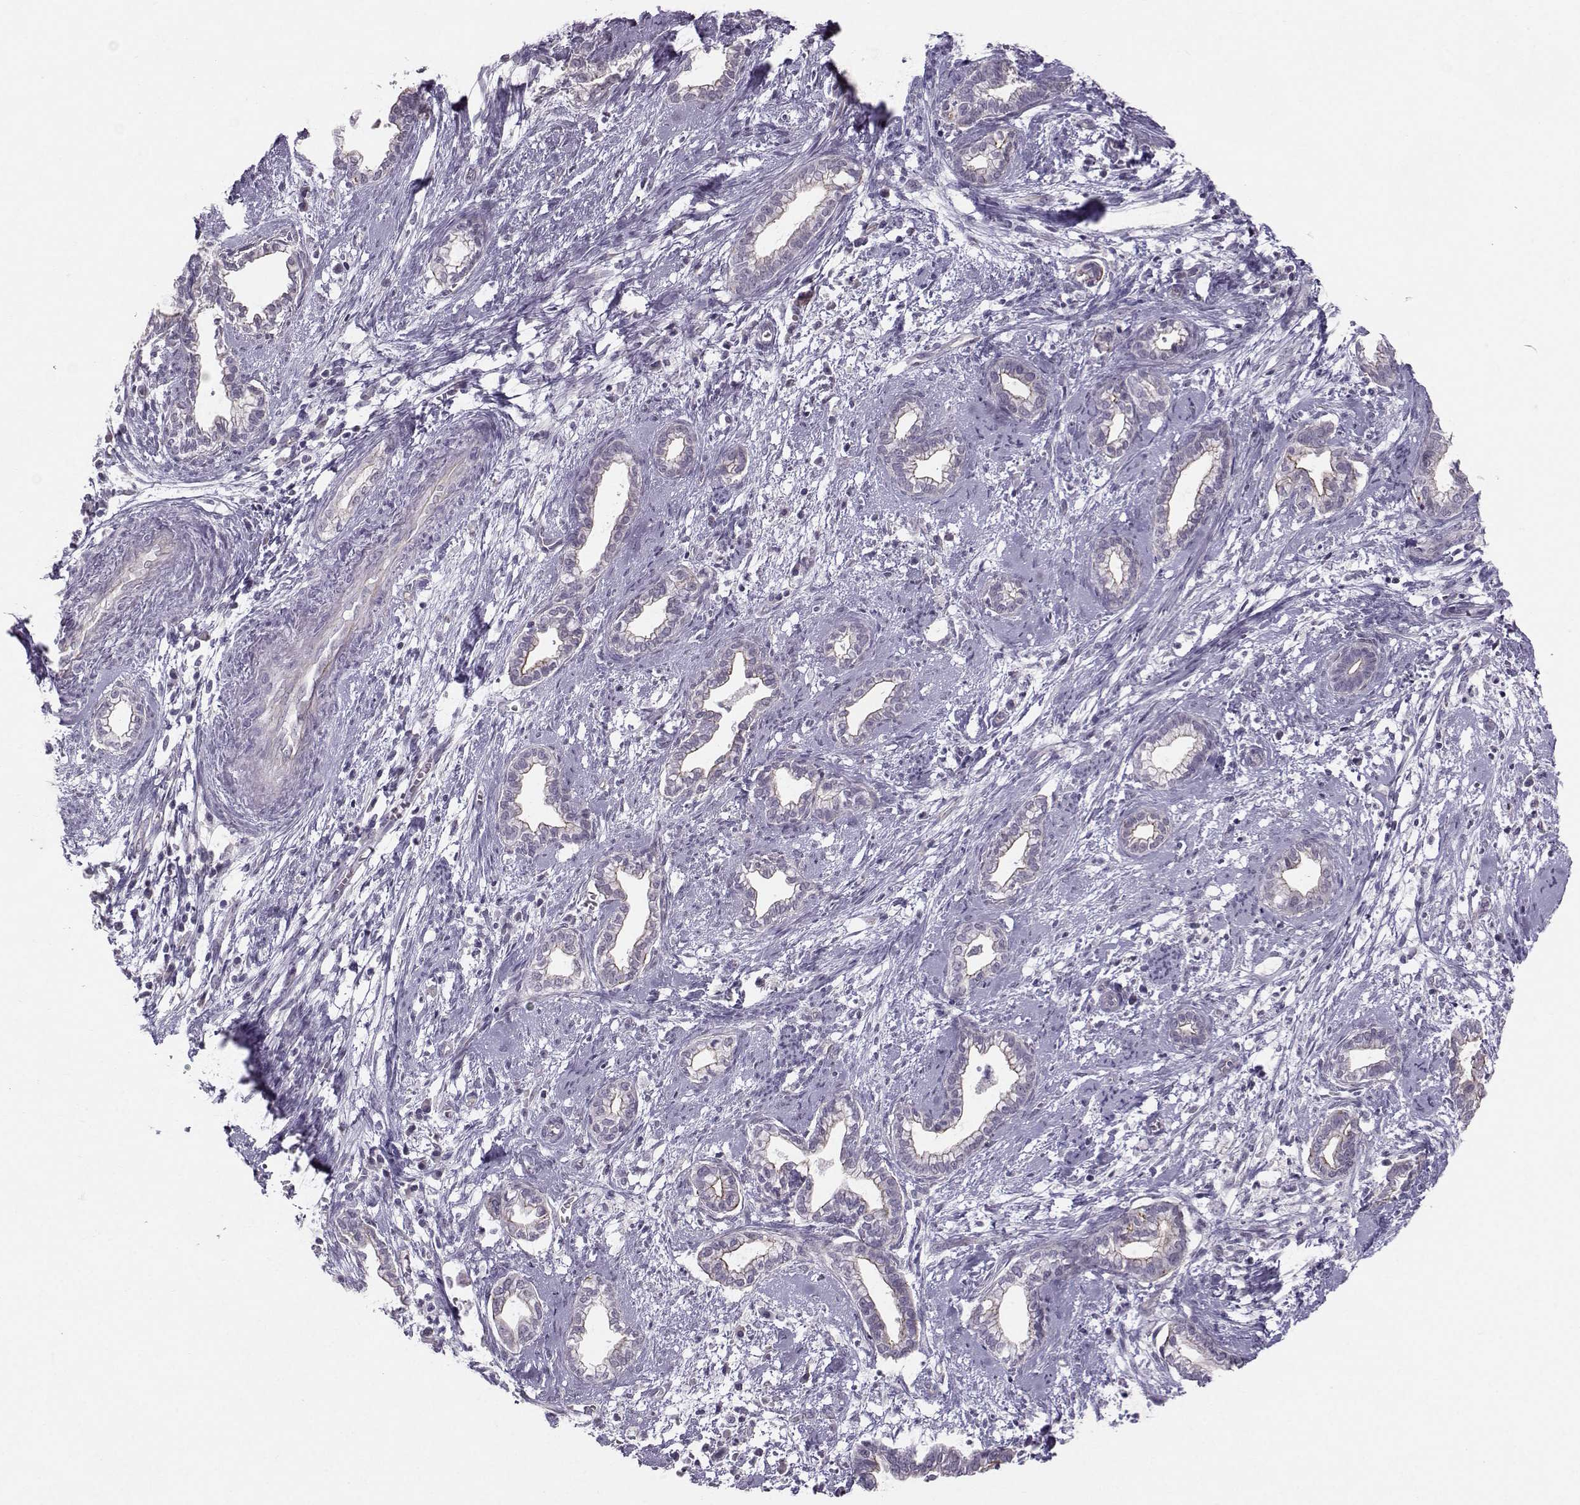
{"staining": {"intensity": "weak", "quantity": "<25%", "location": "cytoplasmic/membranous"}, "tissue": "cervical cancer", "cell_type": "Tumor cells", "image_type": "cancer", "snomed": [{"axis": "morphology", "description": "Adenocarcinoma, NOS"}, {"axis": "topography", "description": "Cervix"}], "caption": "This image is of cervical adenocarcinoma stained with IHC to label a protein in brown with the nuclei are counter-stained blue. There is no positivity in tumor cells.", "gene": "MAST1", "patient": {"sex": "female", "age": 62}}